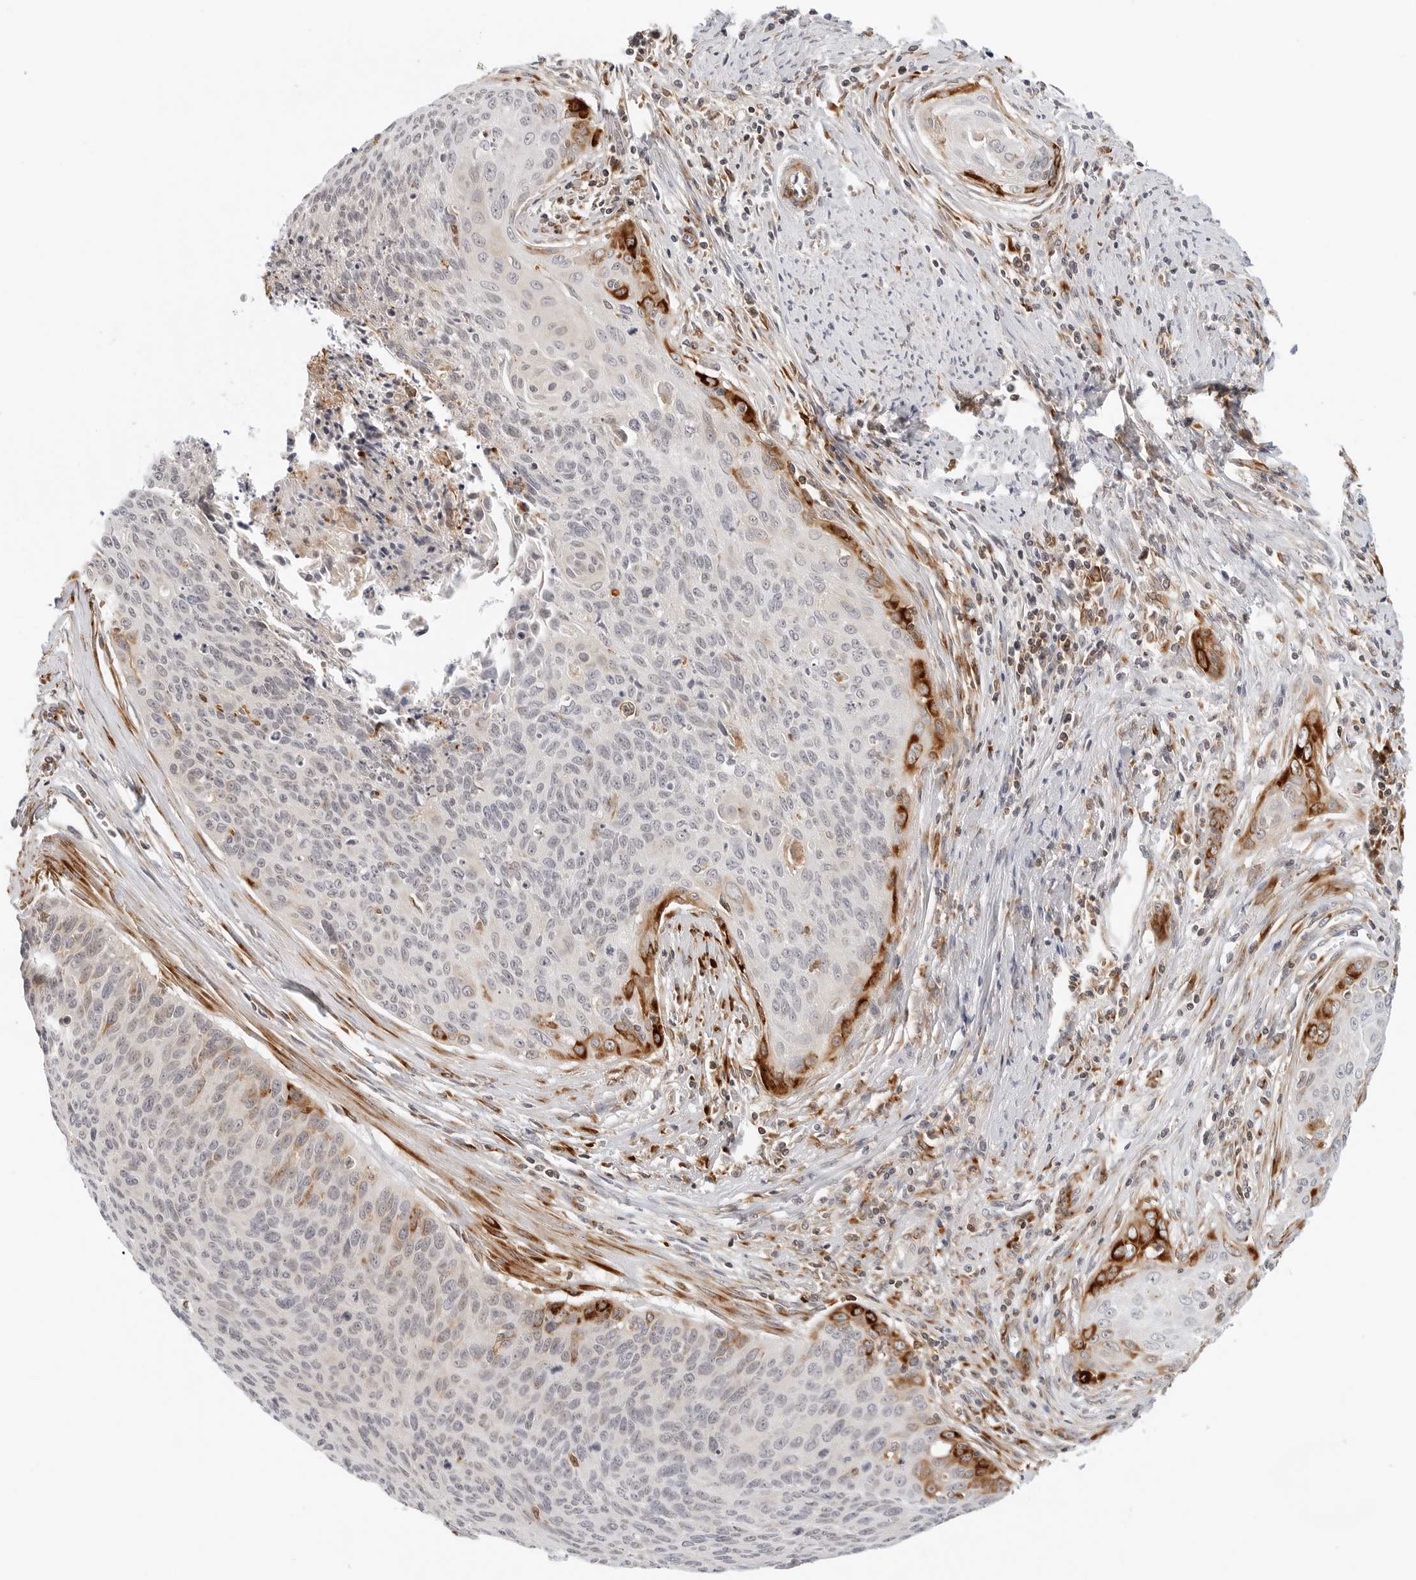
{"staining": {"intensity": "strong", "quantity": "<25%", "location": "cytoplasmic/membranous"}, "tissue": "cervical cancer", "cell_type": "Tumor cells", "image_type": "cancer", "snomed": [{"axis": "morphology", "description": "Squamous cell carcinoma, NOS"}, {"axis": "topography", "description": "Cervix"}], "caption": "Brown immunohistochemical staining in squamous cell carcinoma (cervical) exhibits strong cytoplasmic/membranous staining in approximately <25% of tumor cells.", "gene": "C1QTNF1", "patient": {"sex": "female", "age": 55}}